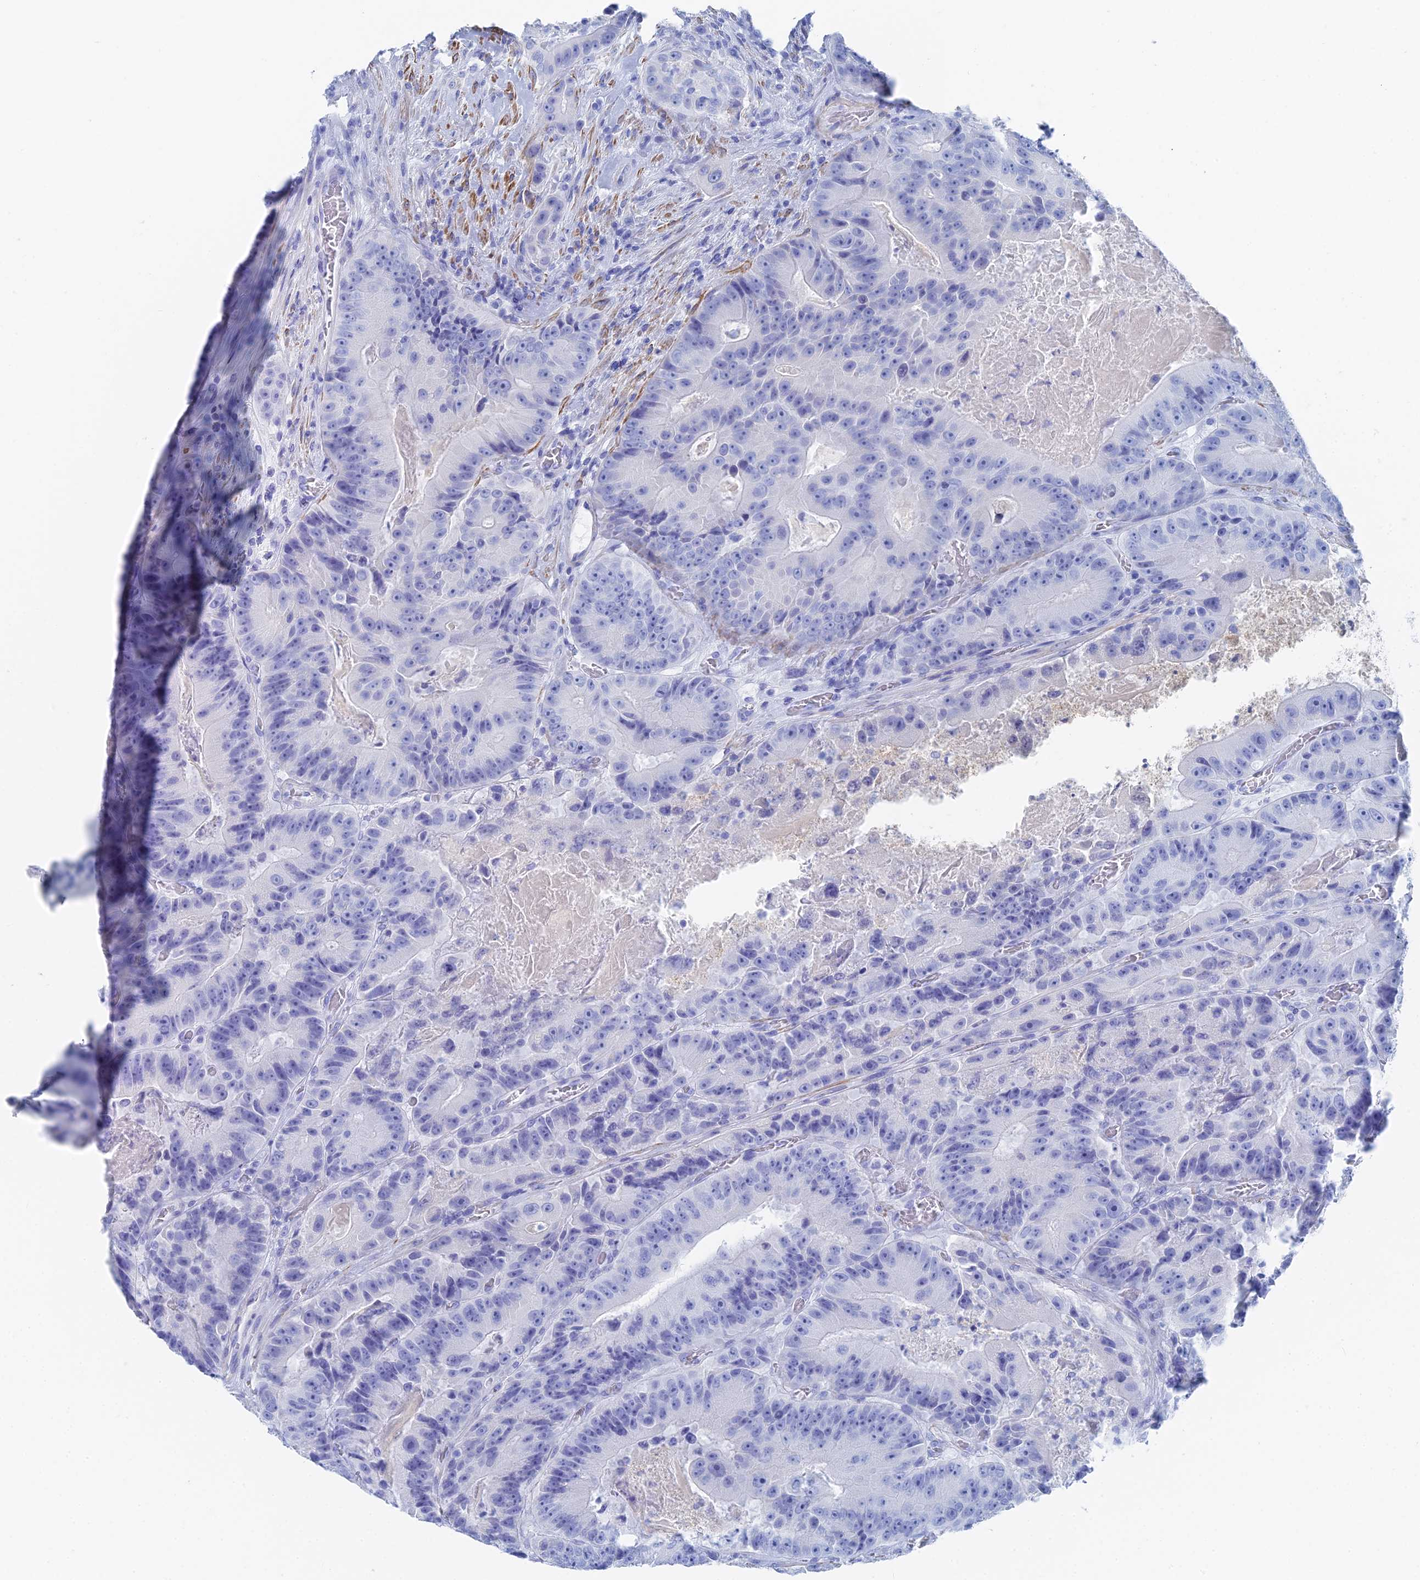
{"staining": {"intensity": "negative", "quantity": "none", "location": "none"}, "tissue": "colorectal cancer", "cell_type": "Tumor cells", "image_type": "cancer", "snomed": [{"axis": "morphology", "description": "Adenocarcinoma, NOS"}, {"axis": "topography", "description": "Colon"}], "caption": "Colorectal adenocarcinoma stained for a protein using immunohistochemistry displays no positivity tumor cells.", "gene": "KCNK18", "patient": {"sex": "female", "age": 86}}